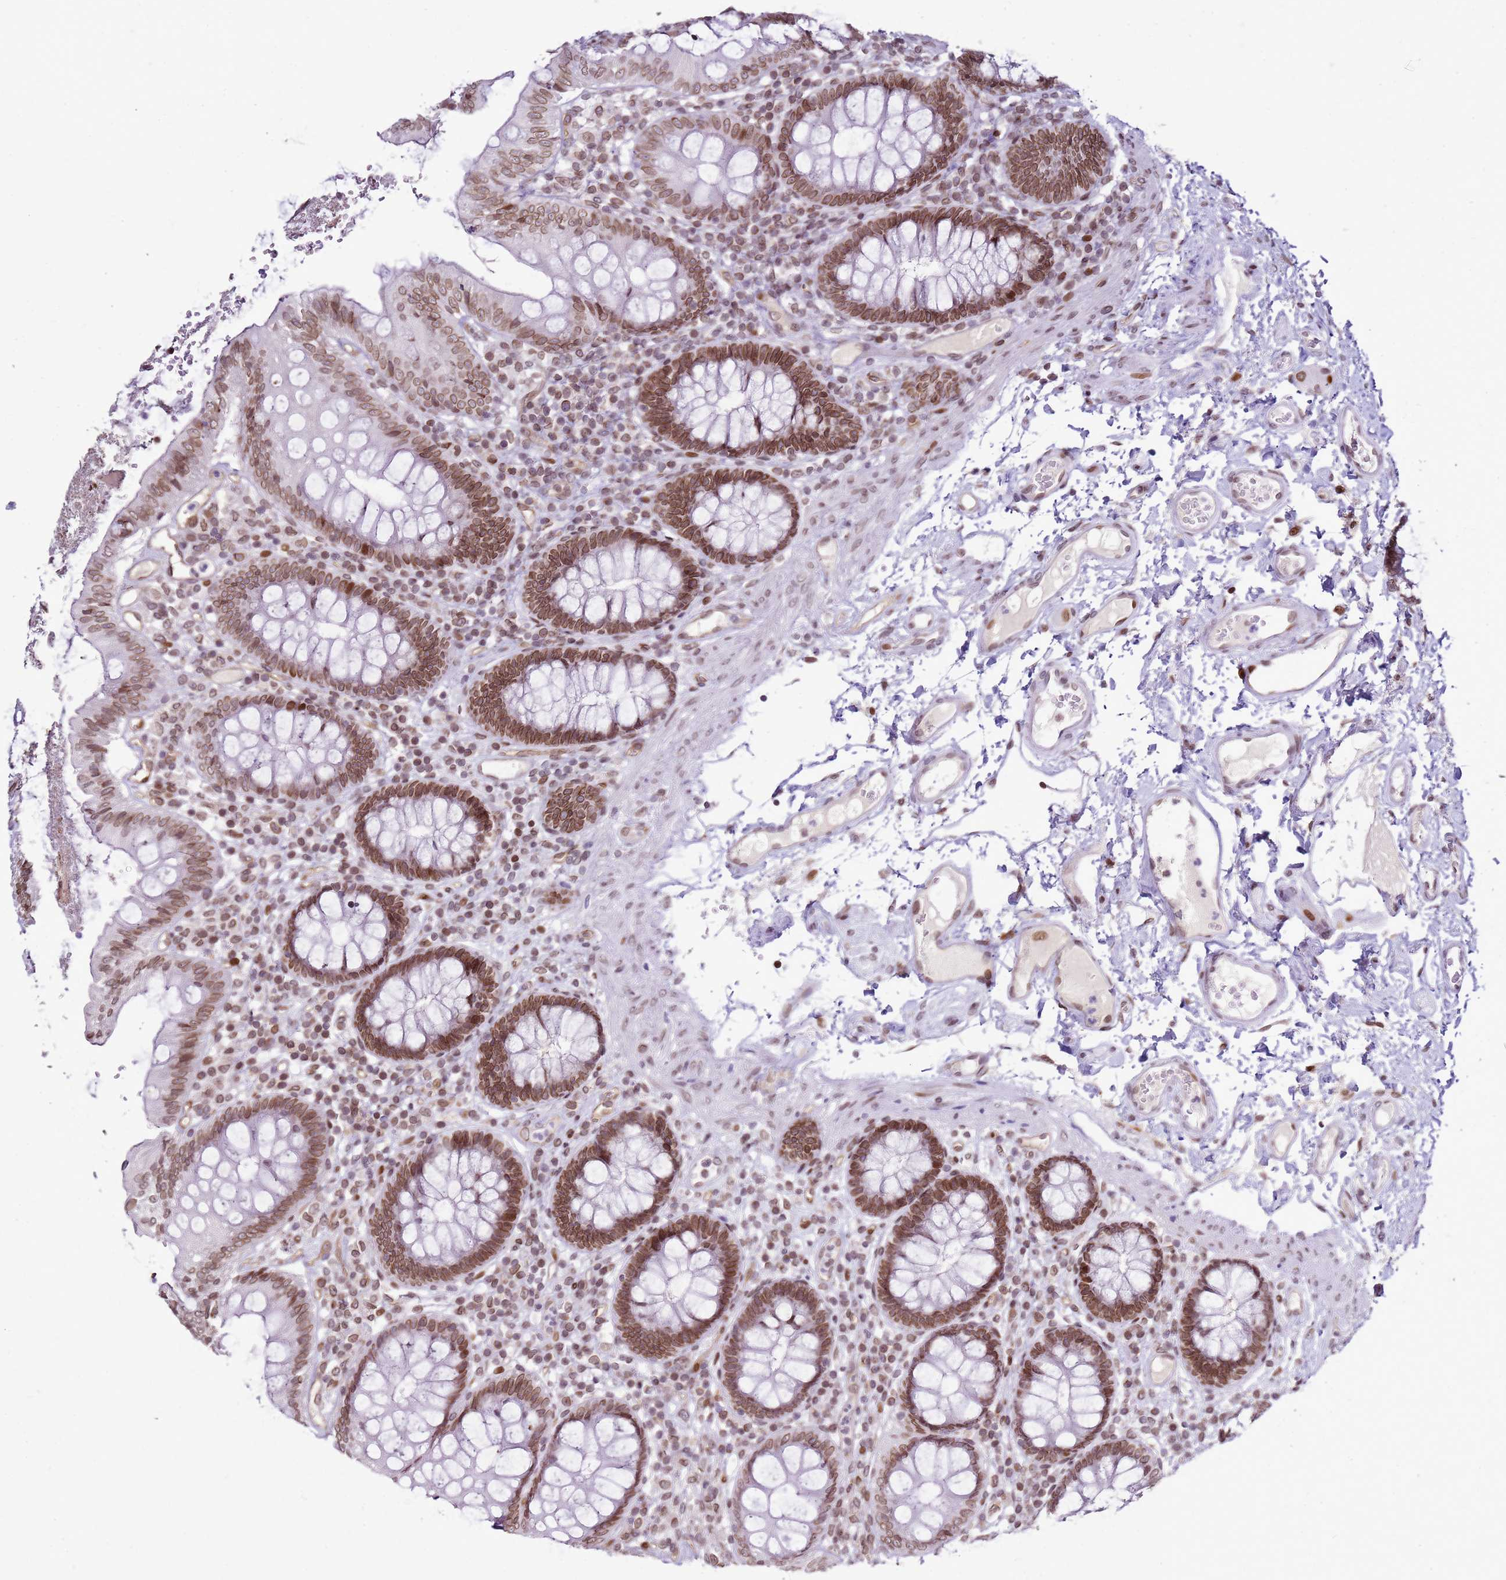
{"staining": {"intensity": "moderate", "quantity": ">75%", "location": "nuclear"}, "tissue": "colon", "cell_type": "Endothelial cells", "image_type": "normal", "snomed": [{"axis": "morphology", "description": "Normal tissue, NOS"}, {"axis": "topography", "description": "Colon"}], "caption": "The micrograph reveals a brown stain indicating the presence of a protein in the nuclear of endothelial cells in colon. Using DAB (3,3'-diaminobenzidine) (brown) and hematoxylin (blue) stains, captured at high magnification using brightfield microscopy.", "gene": "POU6F1", "patient": {"sex": "male", "age": 84}}